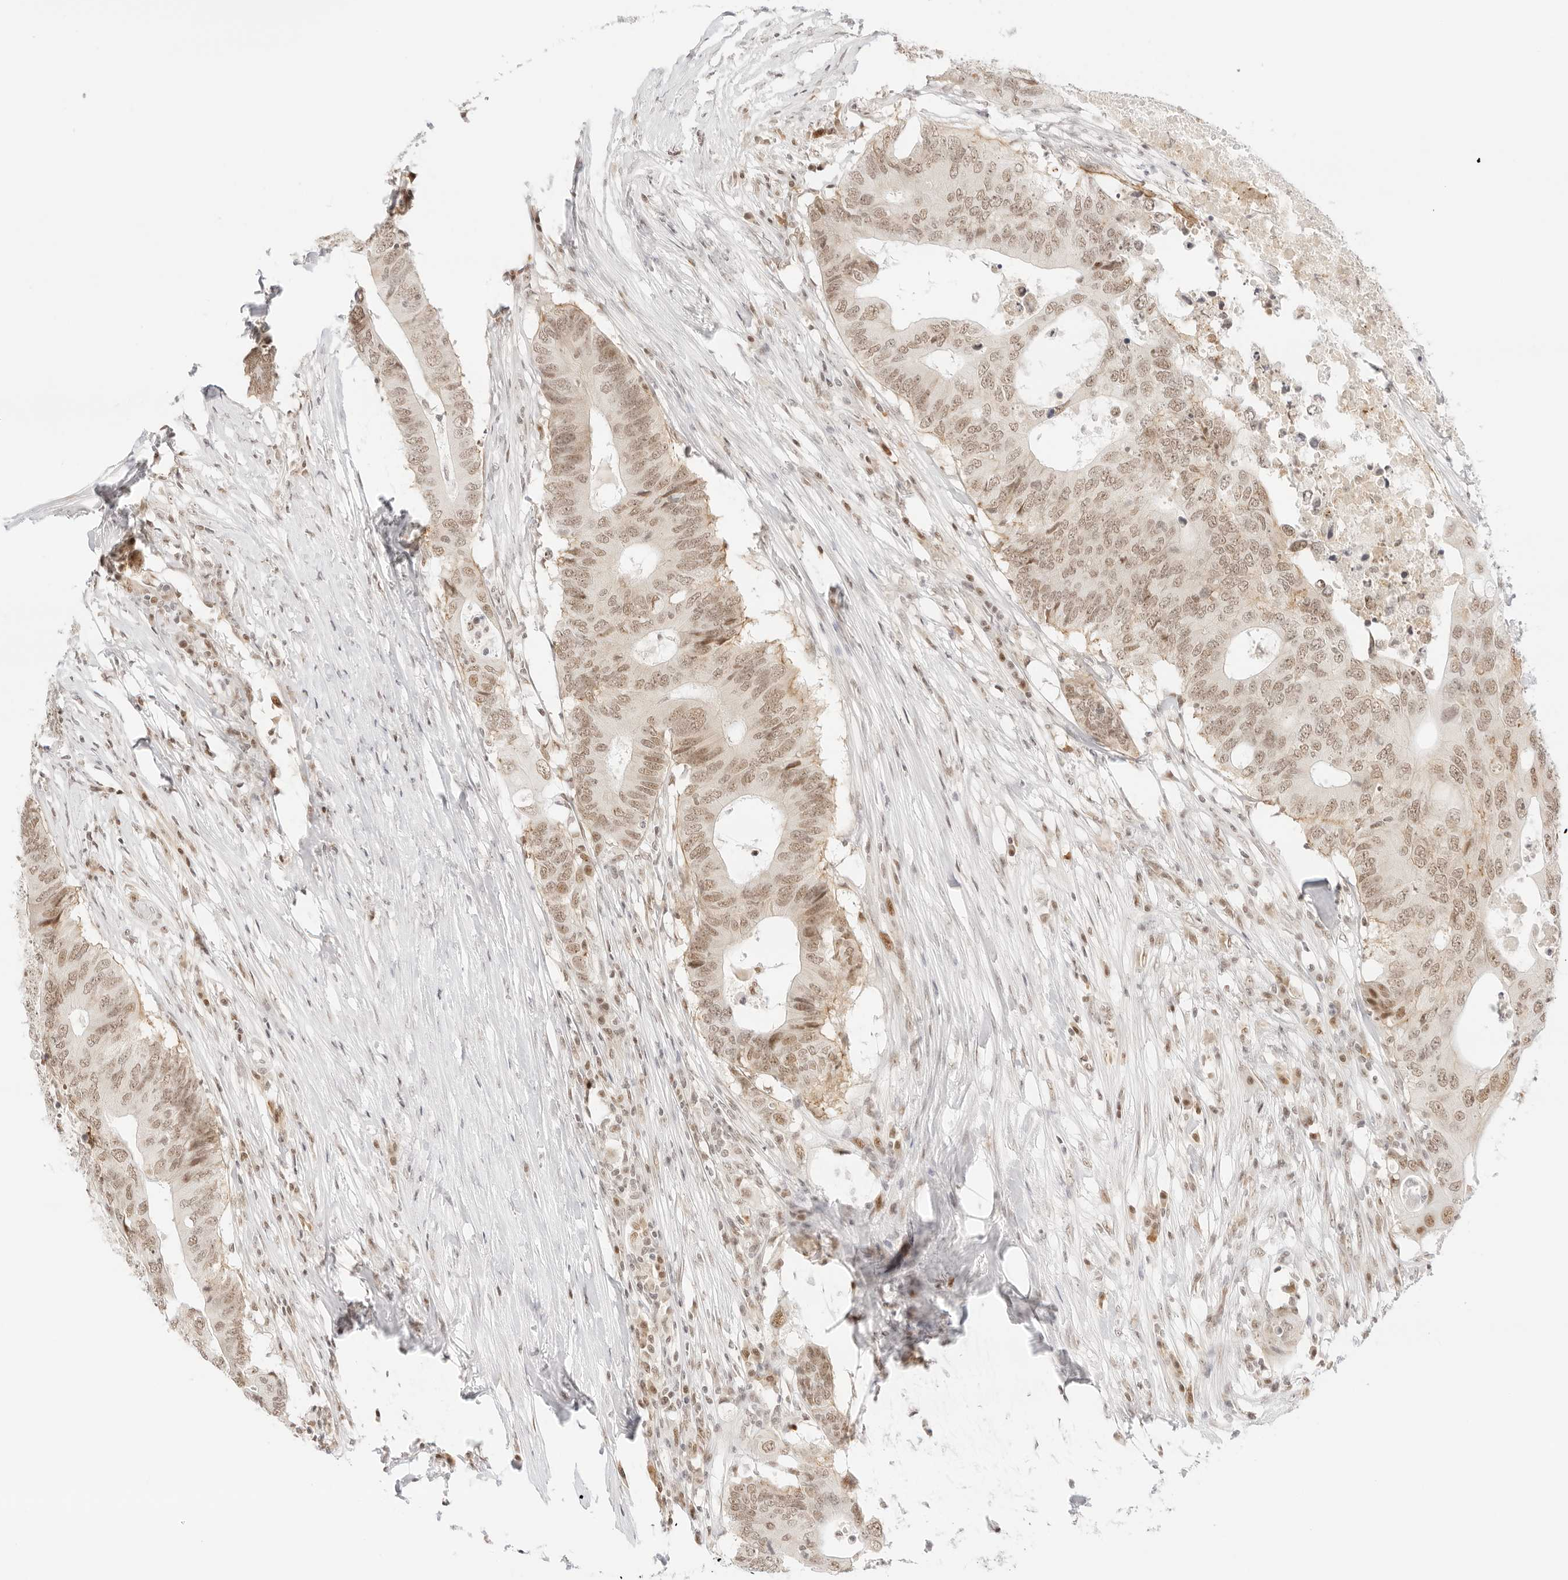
{"staining": {"intensity": "moderate", "quantity": ">75%", "location": "nuclear"}, "tissue": "colorectal cancer", "cell_type": "Tumor cells", "image_type": "cancer", "snomed": [{"axis": "morphology", "description": "Adenocarcinoma, NOS"}, {"axis": "topography", "description": "Colon"}], "caption": "Immunohistochemistry (IHC) (DAB (3,3'-diaminobenzidine)) staining of colorectal cancer displays moderate nuclear protein staining in approximately >75% of tumor cells. Immunohistochemistry stains the protein in brown and the nuclei are stained blue.", "gene": "ITGA6", "patient": {"sex": "male", "age": 71}}